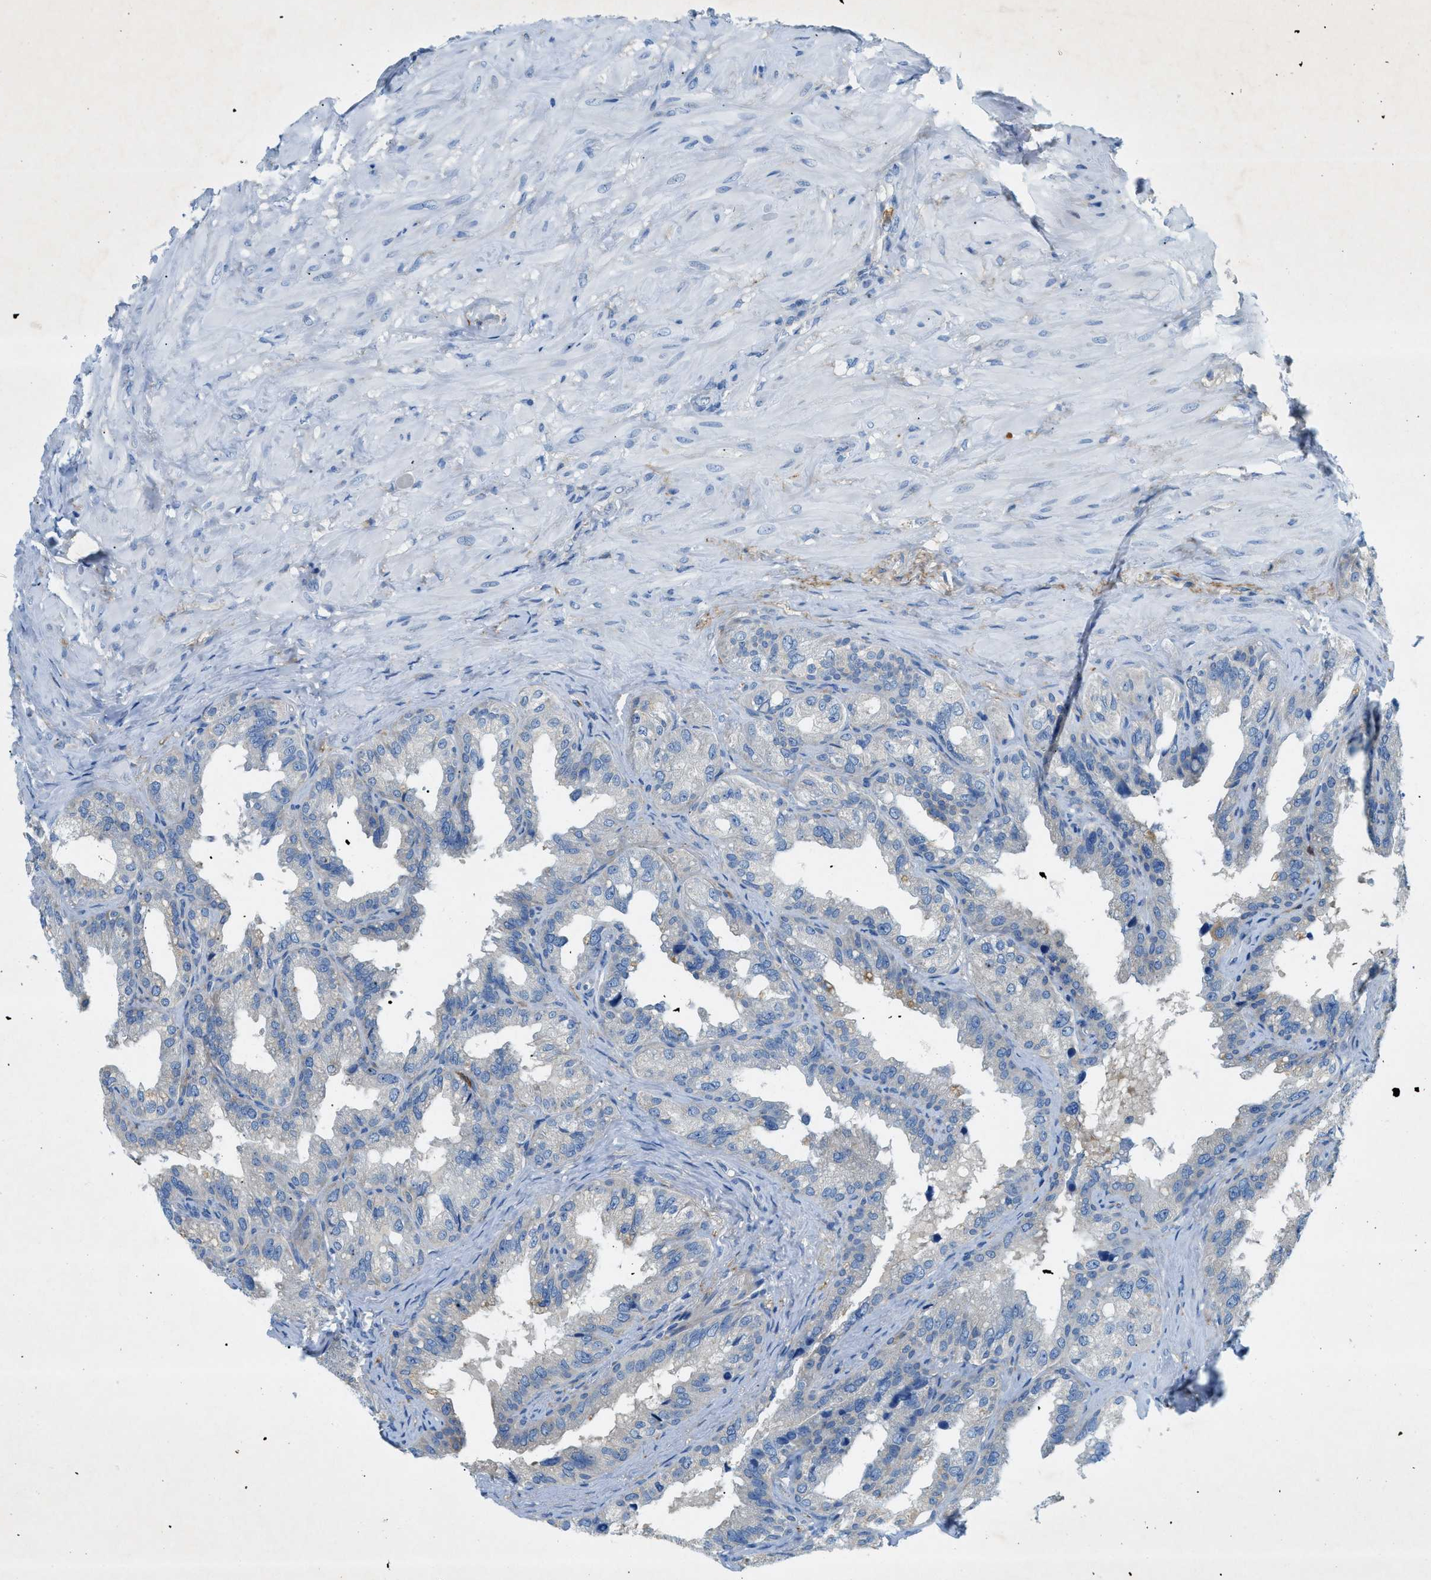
{"staining": {"intensity": "negative", "quantity": "none", "location": "none"}, "tissue": "seminal vesicle", "cell_type": "Glandular cells", "image_type": "normal", "snomed": [{"axis": "morphology", "description": "Normal tissue, NOS"}, {"axis": "topography", "description": "Seminal veicle"}], "caption": "Glandular cells are negative for protein expression in normal human seminal vesicle. (DAB (3,3'-diaminobenzidine) IHC with hematoxylin counter stain).", "gene": "ZDHHC13", "patient": {"sex": "male", "age": 68}}